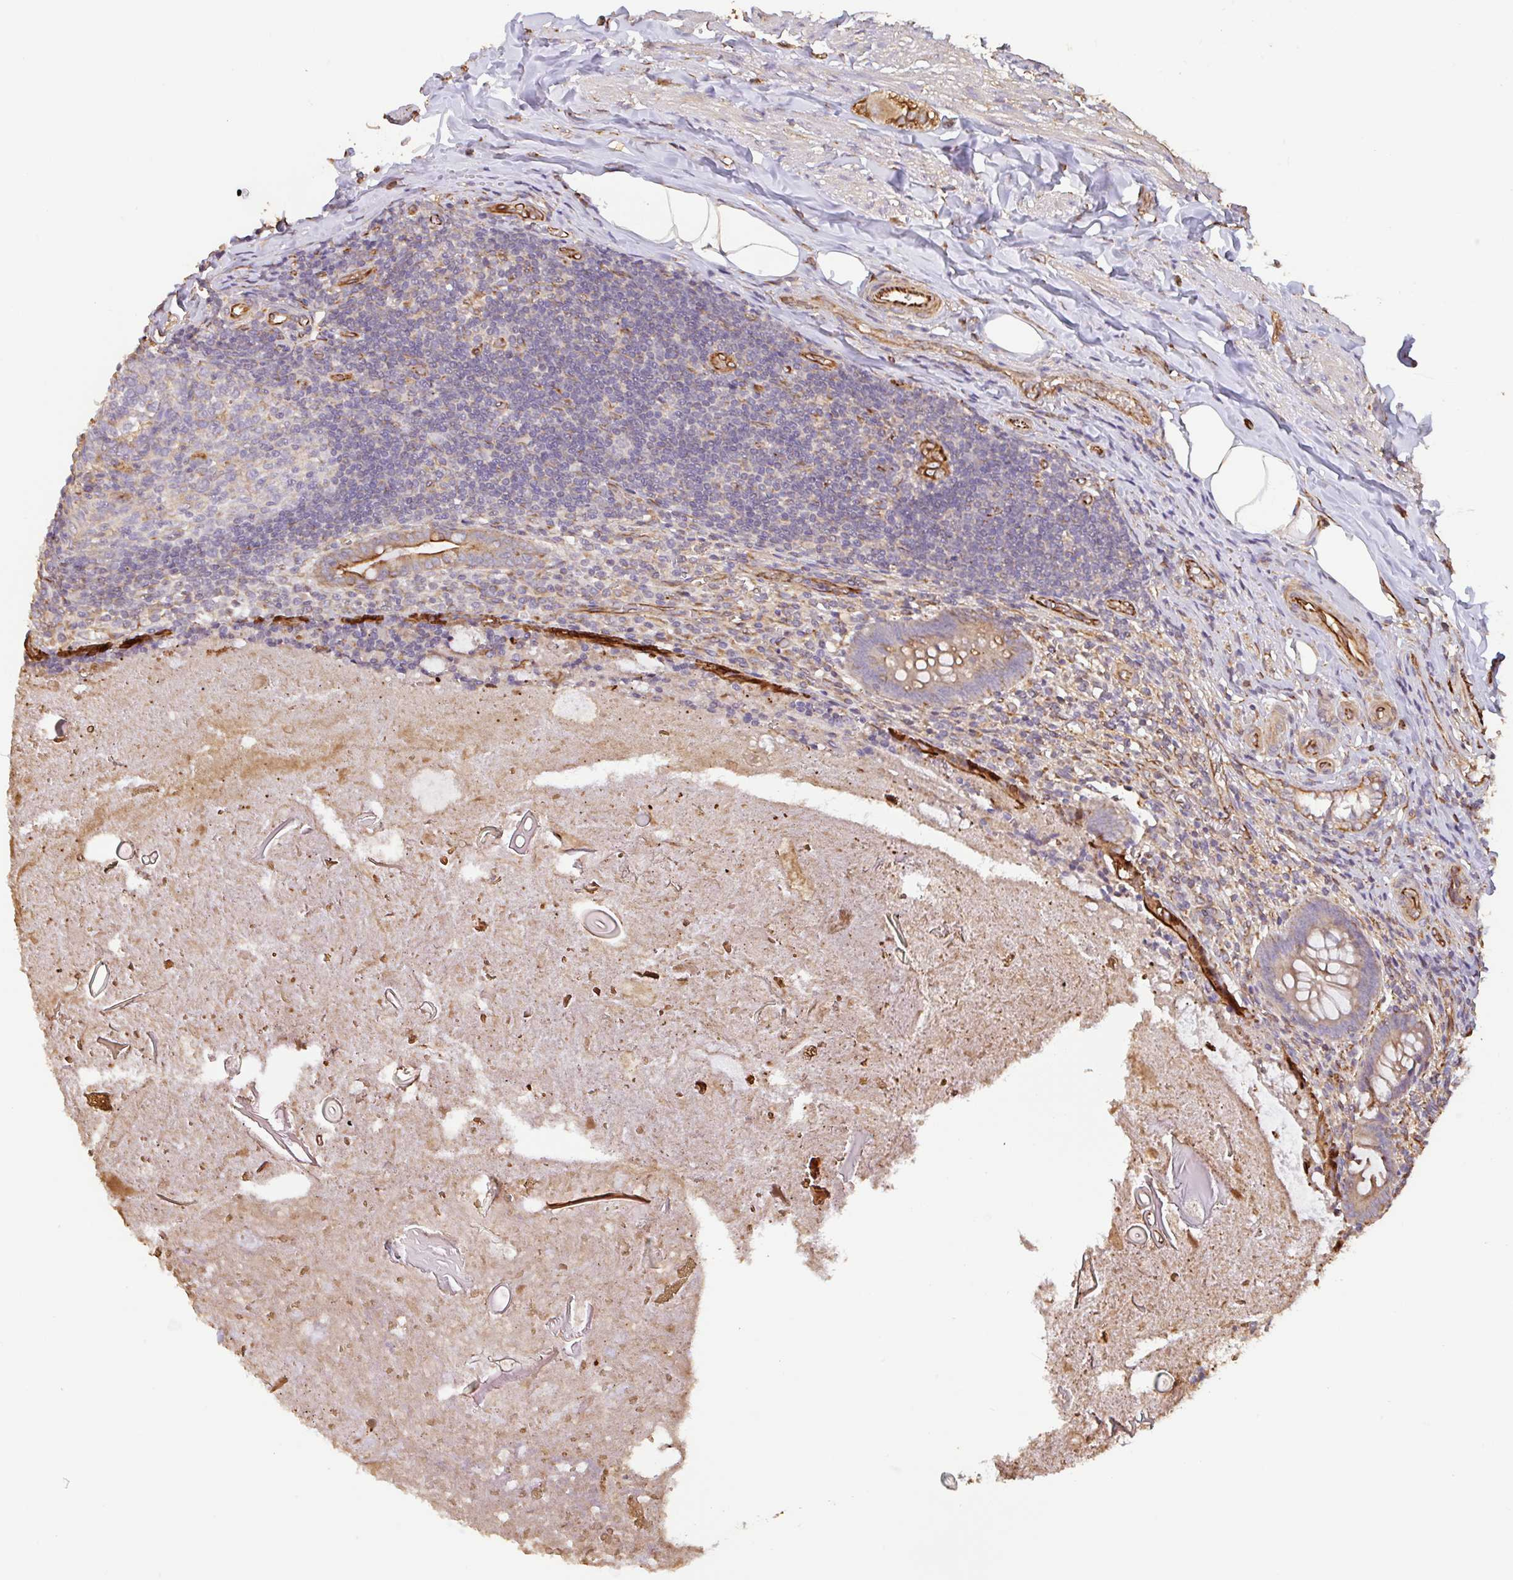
{"staining": {"intensity": "strong", "quantity": "25%-75%", "location": "cytoplasmic/membranous"}, "tissue": "appendix", "cell_type": "Glandular cells", "image_type": "normal", "snomed": [{"axis": "morphology", "description": "Normal tissue, NOS"}, {"axis": "topography", "description": "Appendix"}], "caption": "This histopathology image shows immunohistochemistry staining of benign appendix, with high strong cytoplasmic/membranous expression in about 25%-75% of glandular cells.", "gene": "ZNF790", "patient": {"sex": "female", "age": 17}}